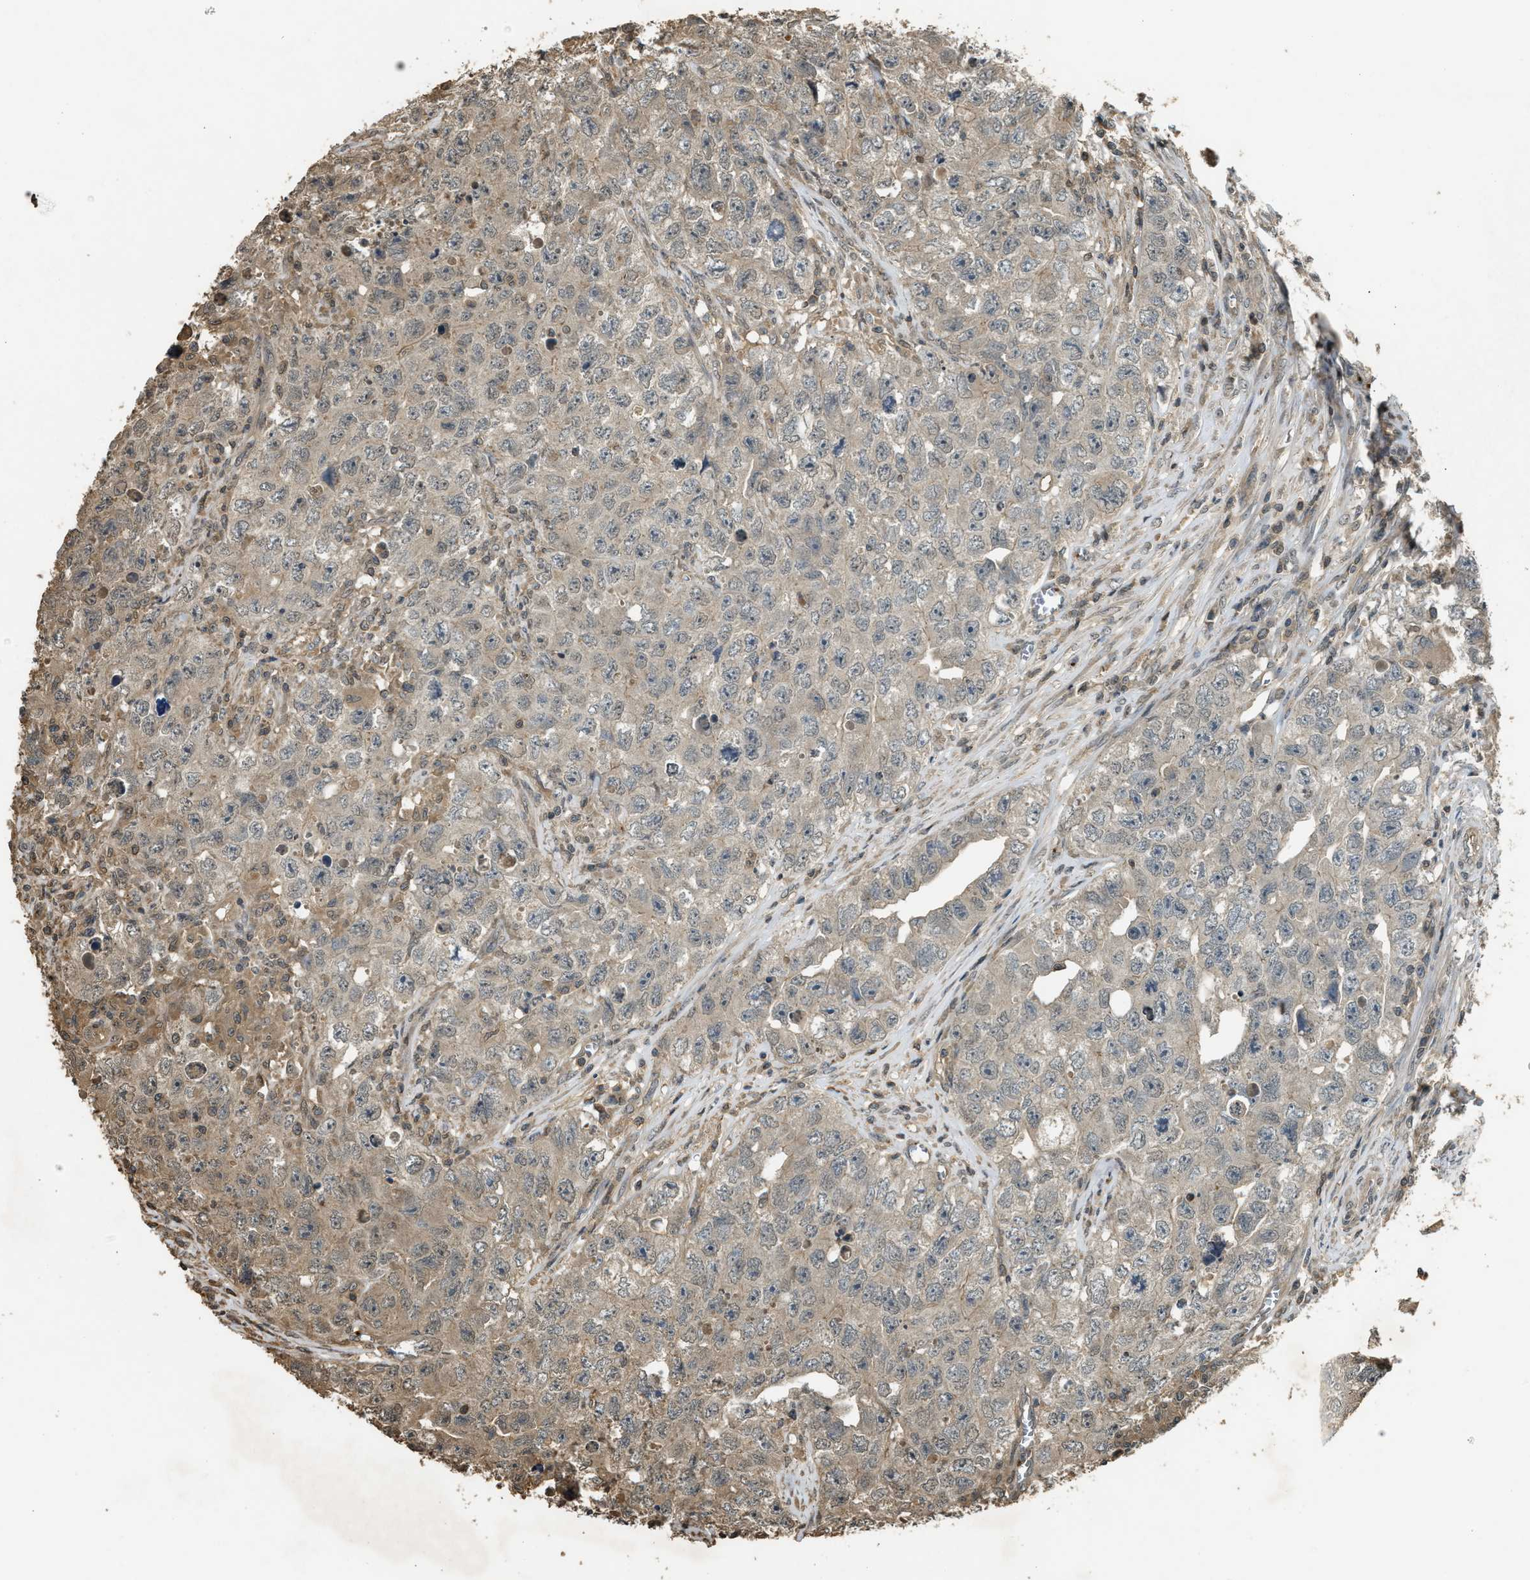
{"staining": {"intensity": "weak", "quantity": "<25%", "location": "cytoplasmic/membranous"}, "tissue": "testis cancer", "cell_type": "Tumor cells", "image_type": "cancer", "snomed": [{"axis": "morphology", "description": "Seminoma, NOS"}, {"axis": "morphology", "description": "Carcinoma, Embryonal, NOS"}, {"axis": "topography", "description": "Testis"}], "caption": "Seminoma (testis) was stained to show a protein in brown. There is no significant positivity in tumor cells.", "gene": "ARHGDIA", "patient": {"sex": "male", "age": 43}}